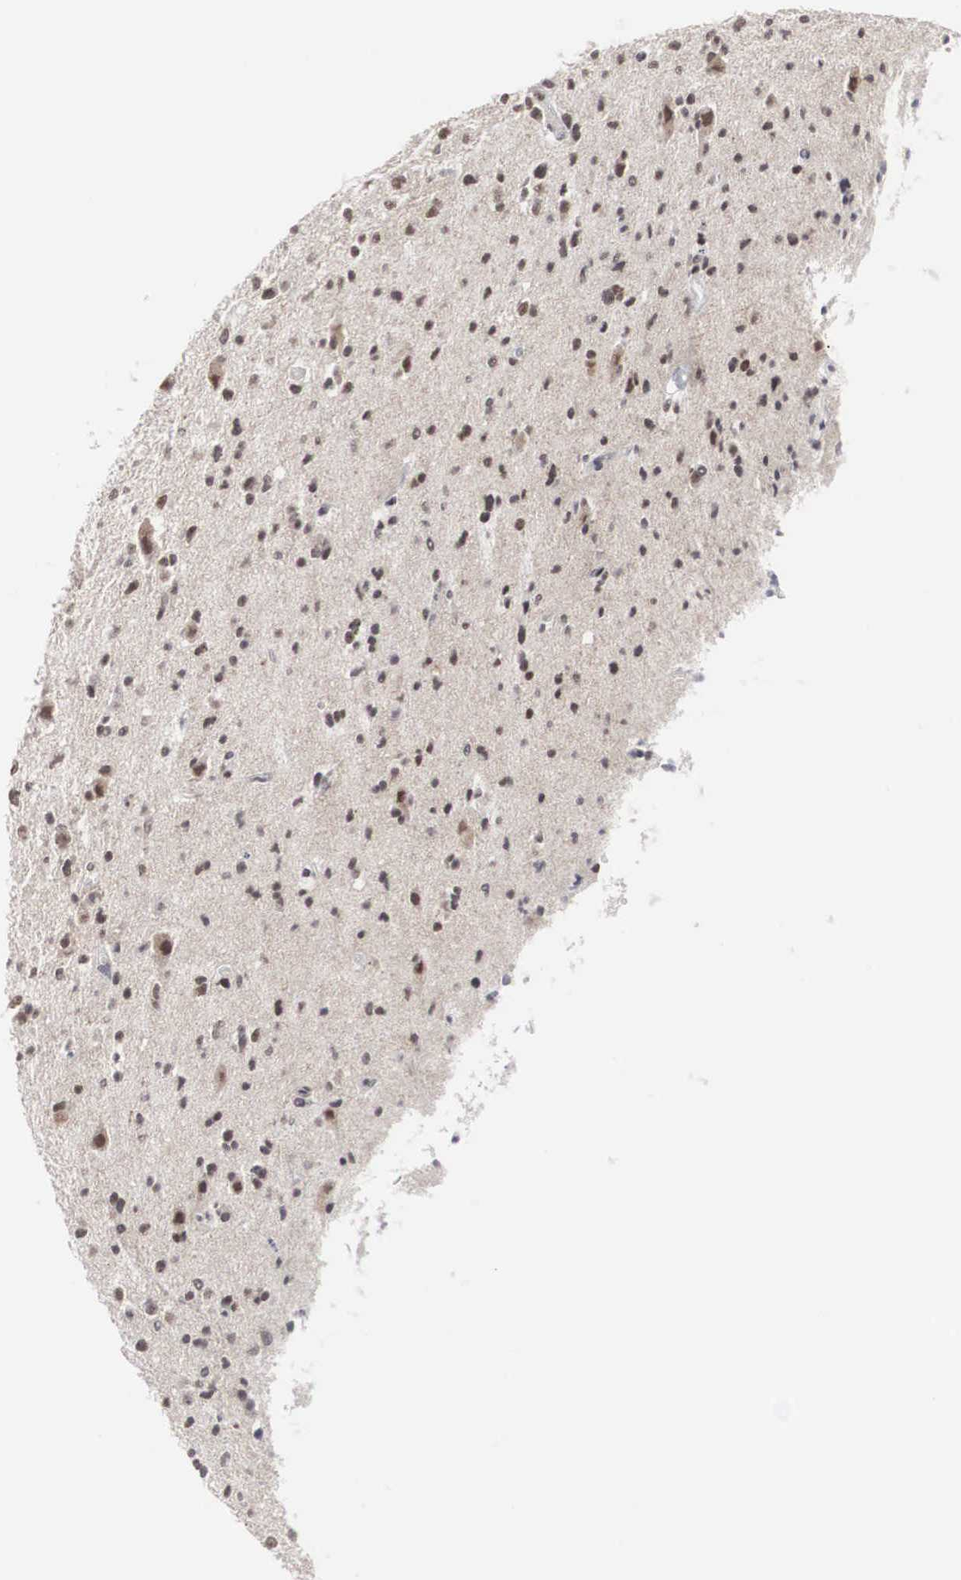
{"staining": {"intensity": "negative", "quantity": "none", "location": "none"}, "tissue": "glioma", "cell_type": "Tumor cells", "image_type": "cancer", "snomed": [{"axis": "morphology", "description": "Glioma, malignant, Low grade"}, {"axis": "topography", "description": "Brain"}], "caption": "This photomicrograph is of malignant glioma (low-grade) stained with immunohistochemistry to label a protein in brown with the nuclei are counter-stained blue. There is no expression in tumor cells.", "gene": "AUTS2", "patient": {"sex": "female", "age": 46}}